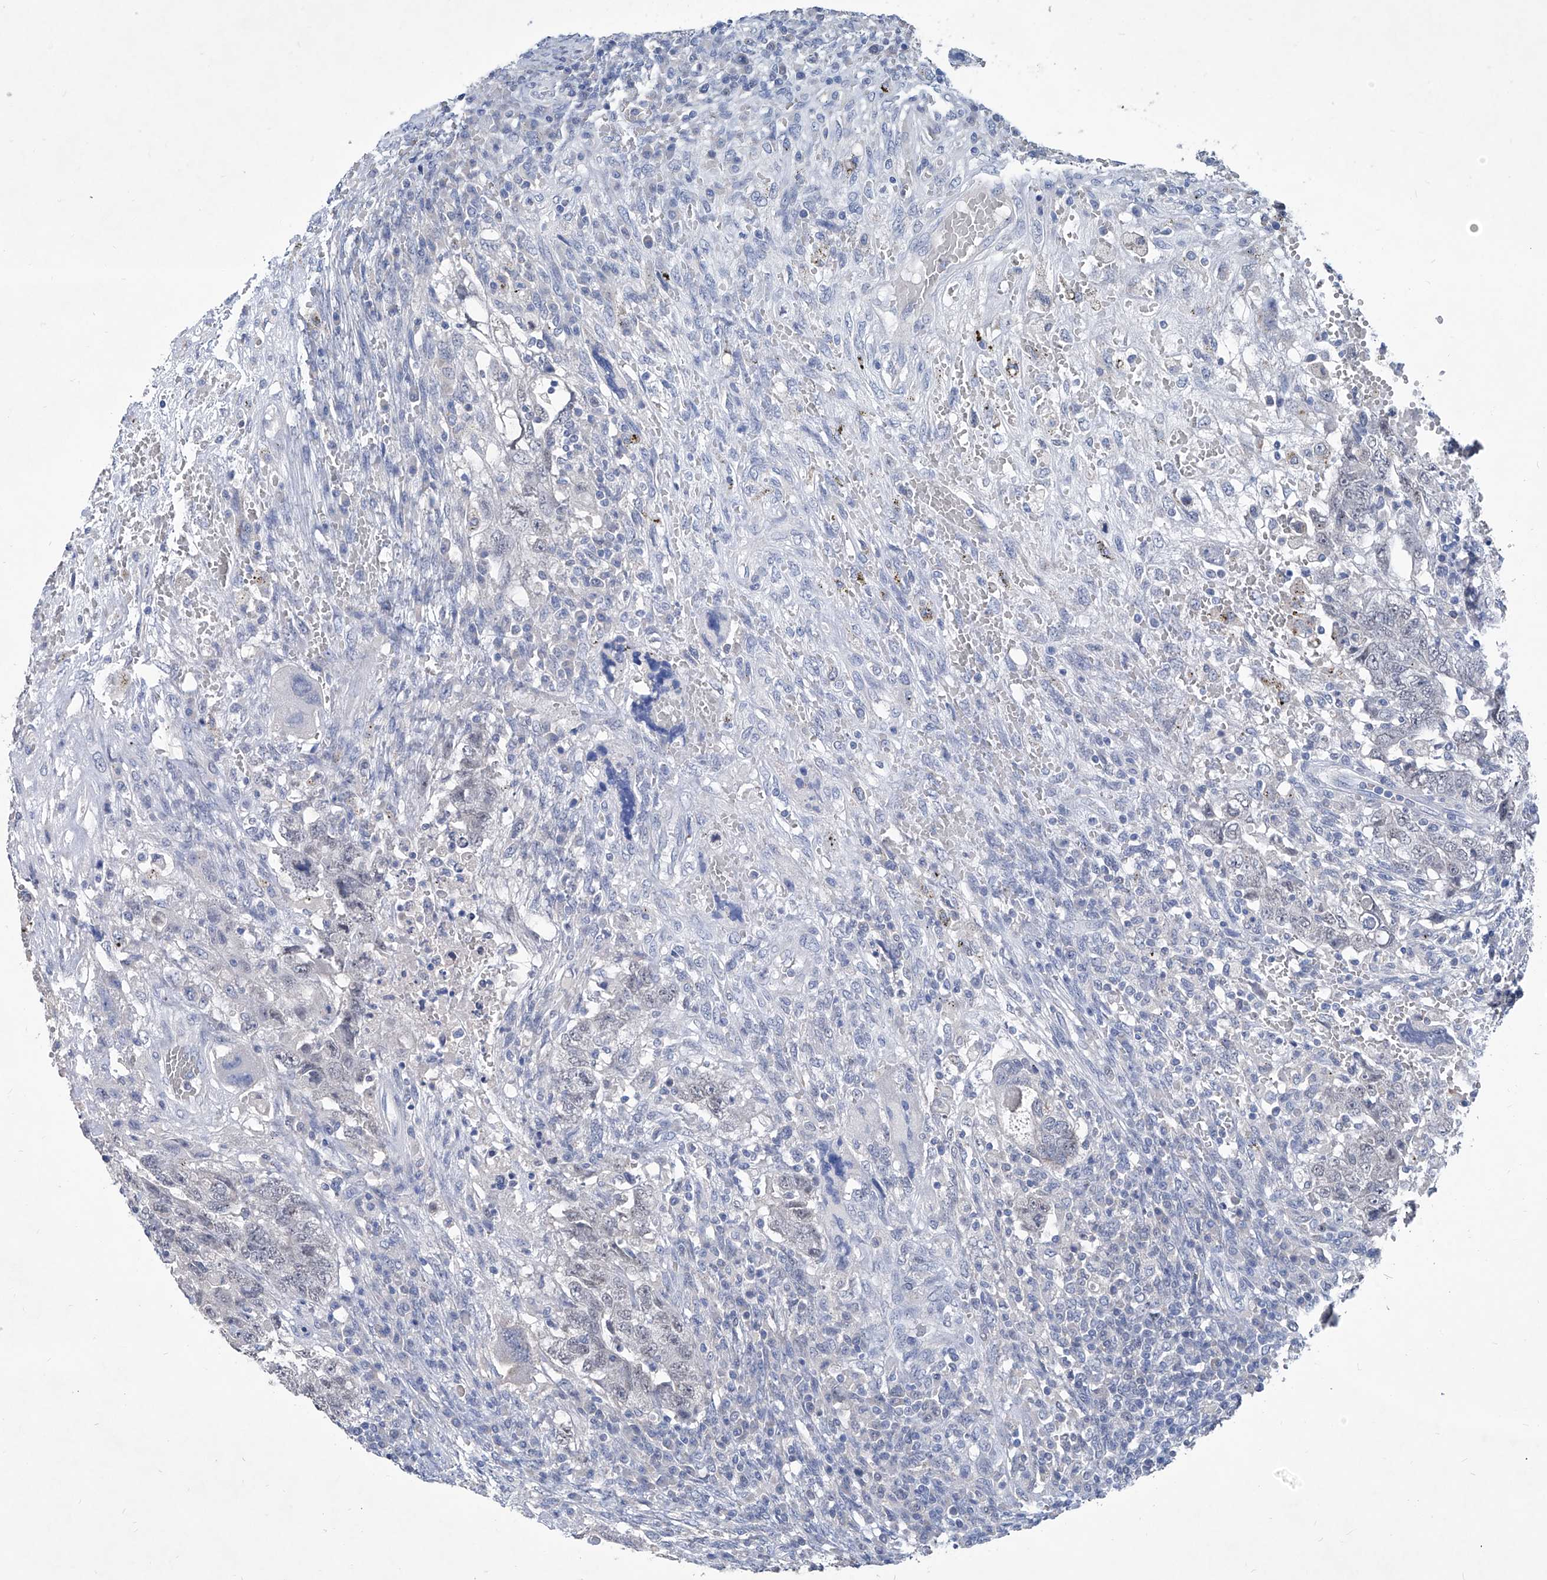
{"staining": {"intensity": "negative", "quantity": "none", "location": "none"}, "tissue": "testis cancer", "cell_type": "Tumor cells", "image_type": "cancer", "snomed": [{"axis": "morphology", "description": "Carcinoma, Embryonal, NOS"}, {"axis": "topography", "description": "Testis"}], "caption": "DAB (3,3'-diaminobenzidine) immunohistochemical staining of human testis embryonal carcinoma exhibits no significant staining in tumor cells. (Brightfield microscopy of DAB immunohistochemistry at high magnification).", "gene": "KLHL17", "patient": {"sex": "male", "age": 26}}